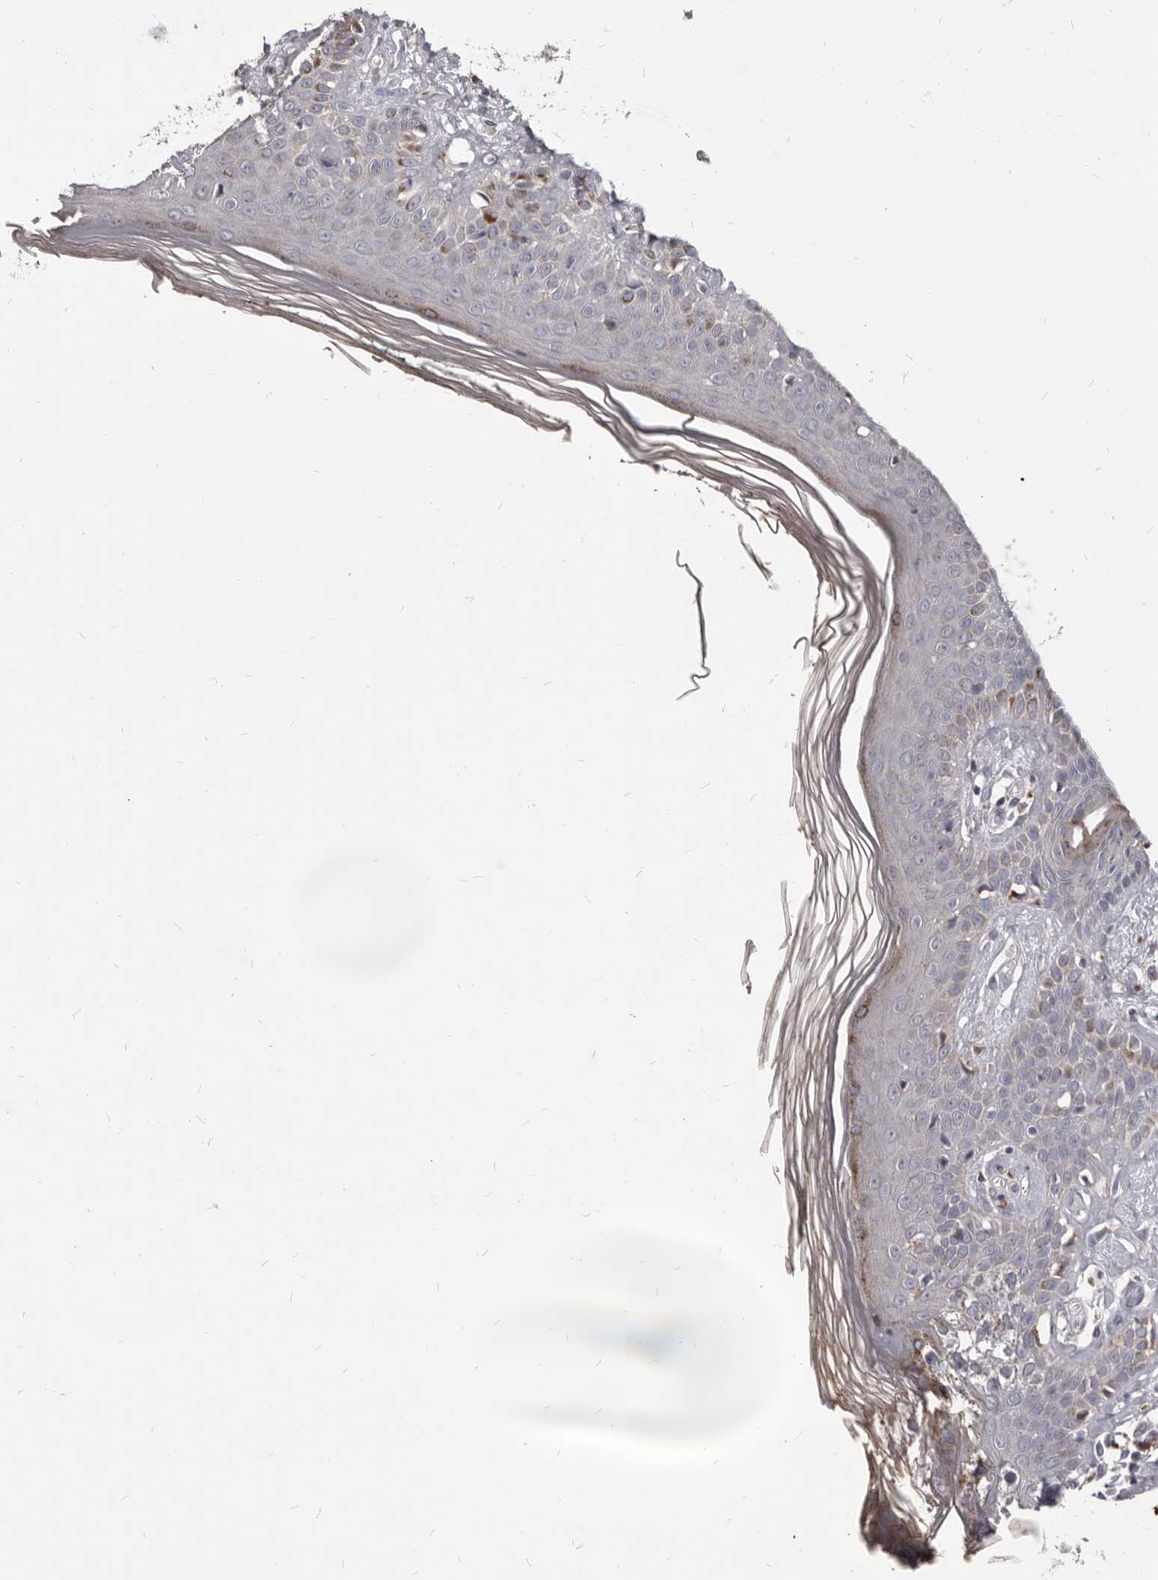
{"staining": {"intensity": "negative", "quantity": "none", "location": "none"}, "tissue": "skin", "cell_type": "Fibroblasts", "image_type": "normal", "snomed": [{"axis": "morphology", "description": "Normal tissue, NOS"}, {"axis": "topography", "description": "Skin"}], "caption": "Immunohistochemistry (IHC) image of normal skin stained for a protein (brown), which exhibits no staining in fibroblasts. (Stains: DAB immunohistochemistry (IHC) with hematoxylin counter stain, Microscopy: brightfield microscopy at high magnification).", "gene": "PI4K2A", "patient": {"sex": "female", "age": 64}}